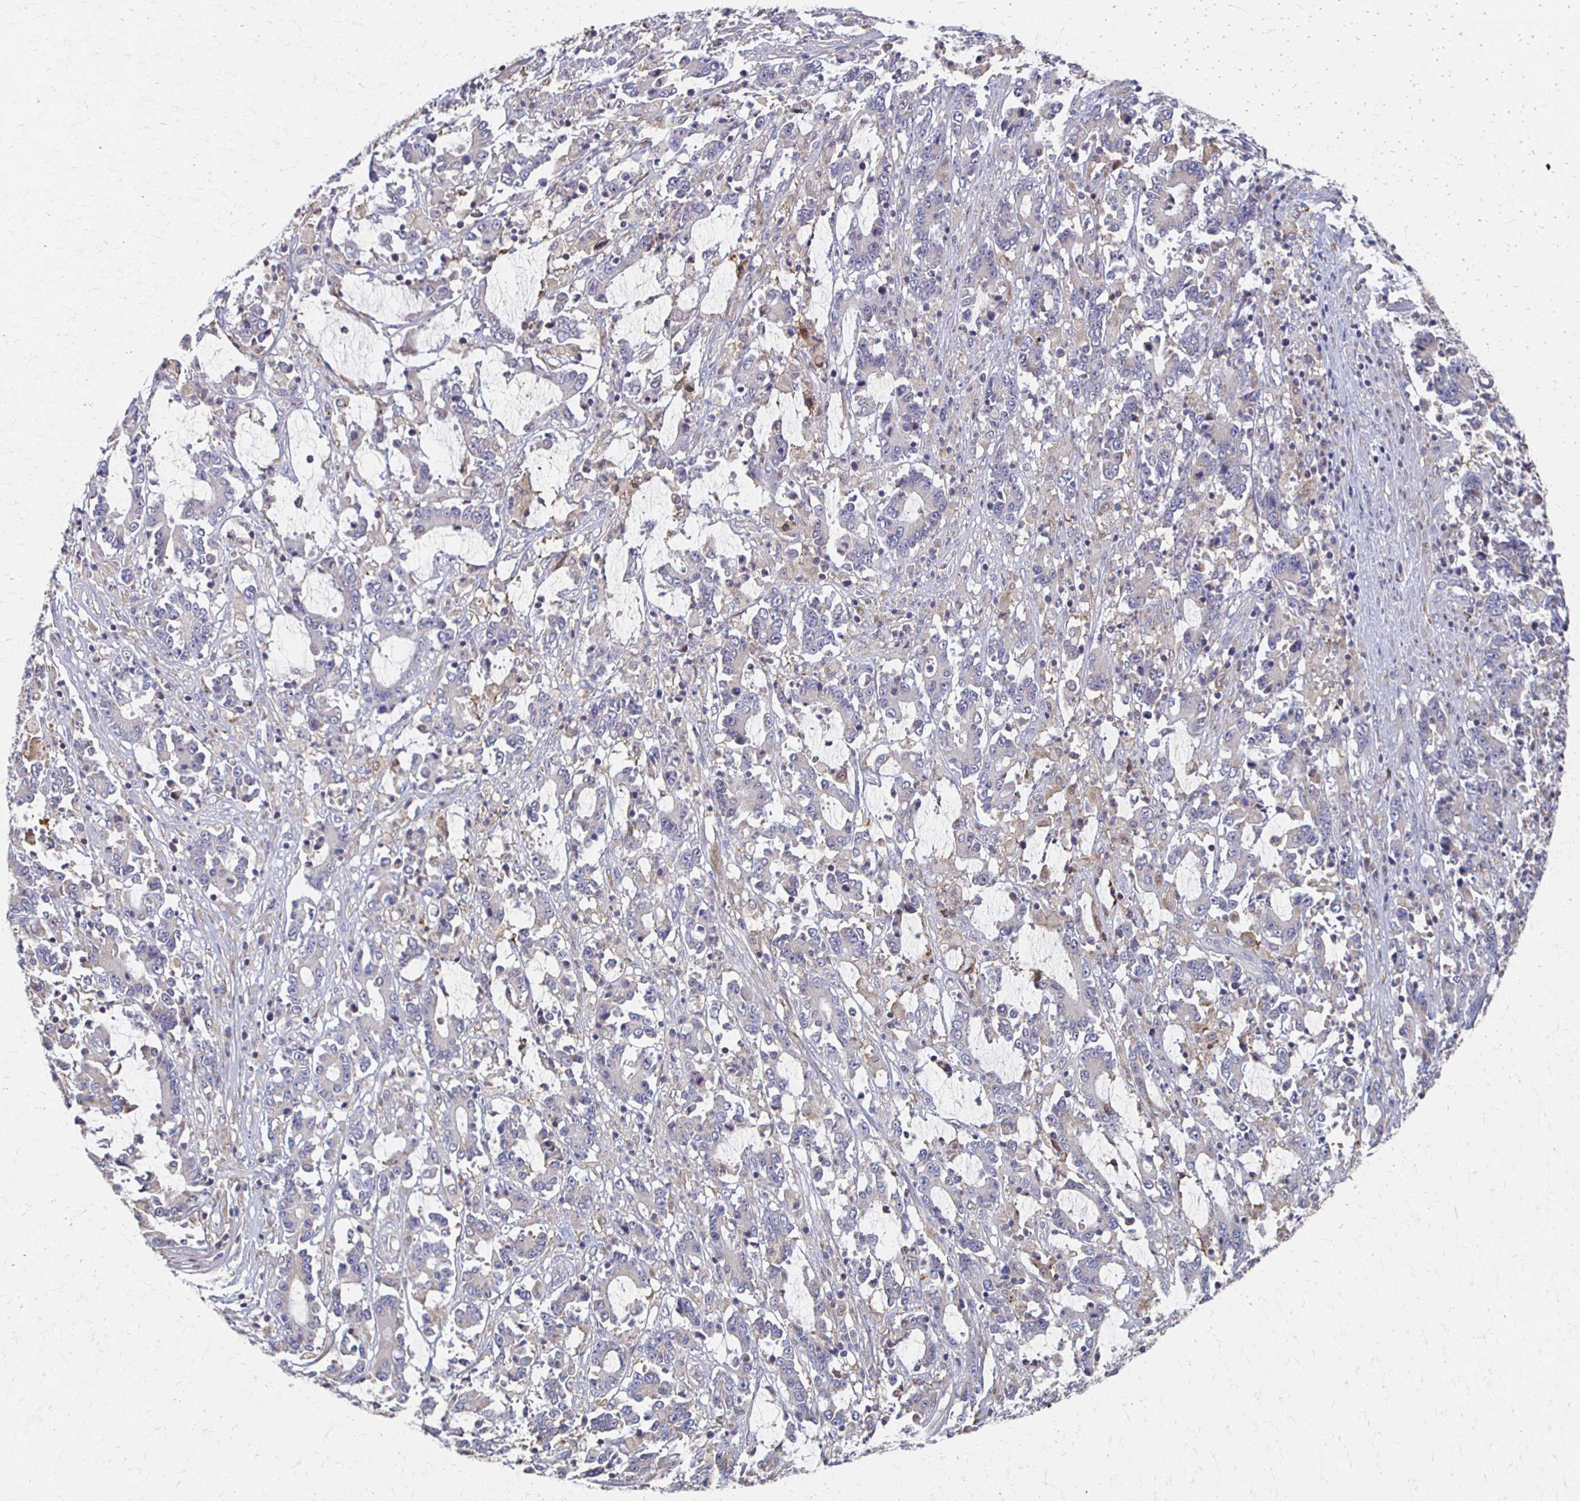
{"staining": {"intensity": "weak", "quantity": "<25%", "location": "cytoplasmic/membranous"}, "tissue": "stomach cancer", "cell_type": "Tumor cells", "image_type": "cancer", "snomed": [{"axis": "morphology", "description": "Adenocarcinoma, NOS"}, {"axis": "topography", "description": "Stomach, upper"}], "caption": "IHC micrograph of neoplastic tissue: human stomach cancer stained with DAB shows no significant protein expression in tumor cells. (DAB immunohistochemistry visualized using brightfield microscopy, high magnification).", "gene": "CX3CR1", "patient": {"sex": "male", "age": 68}}